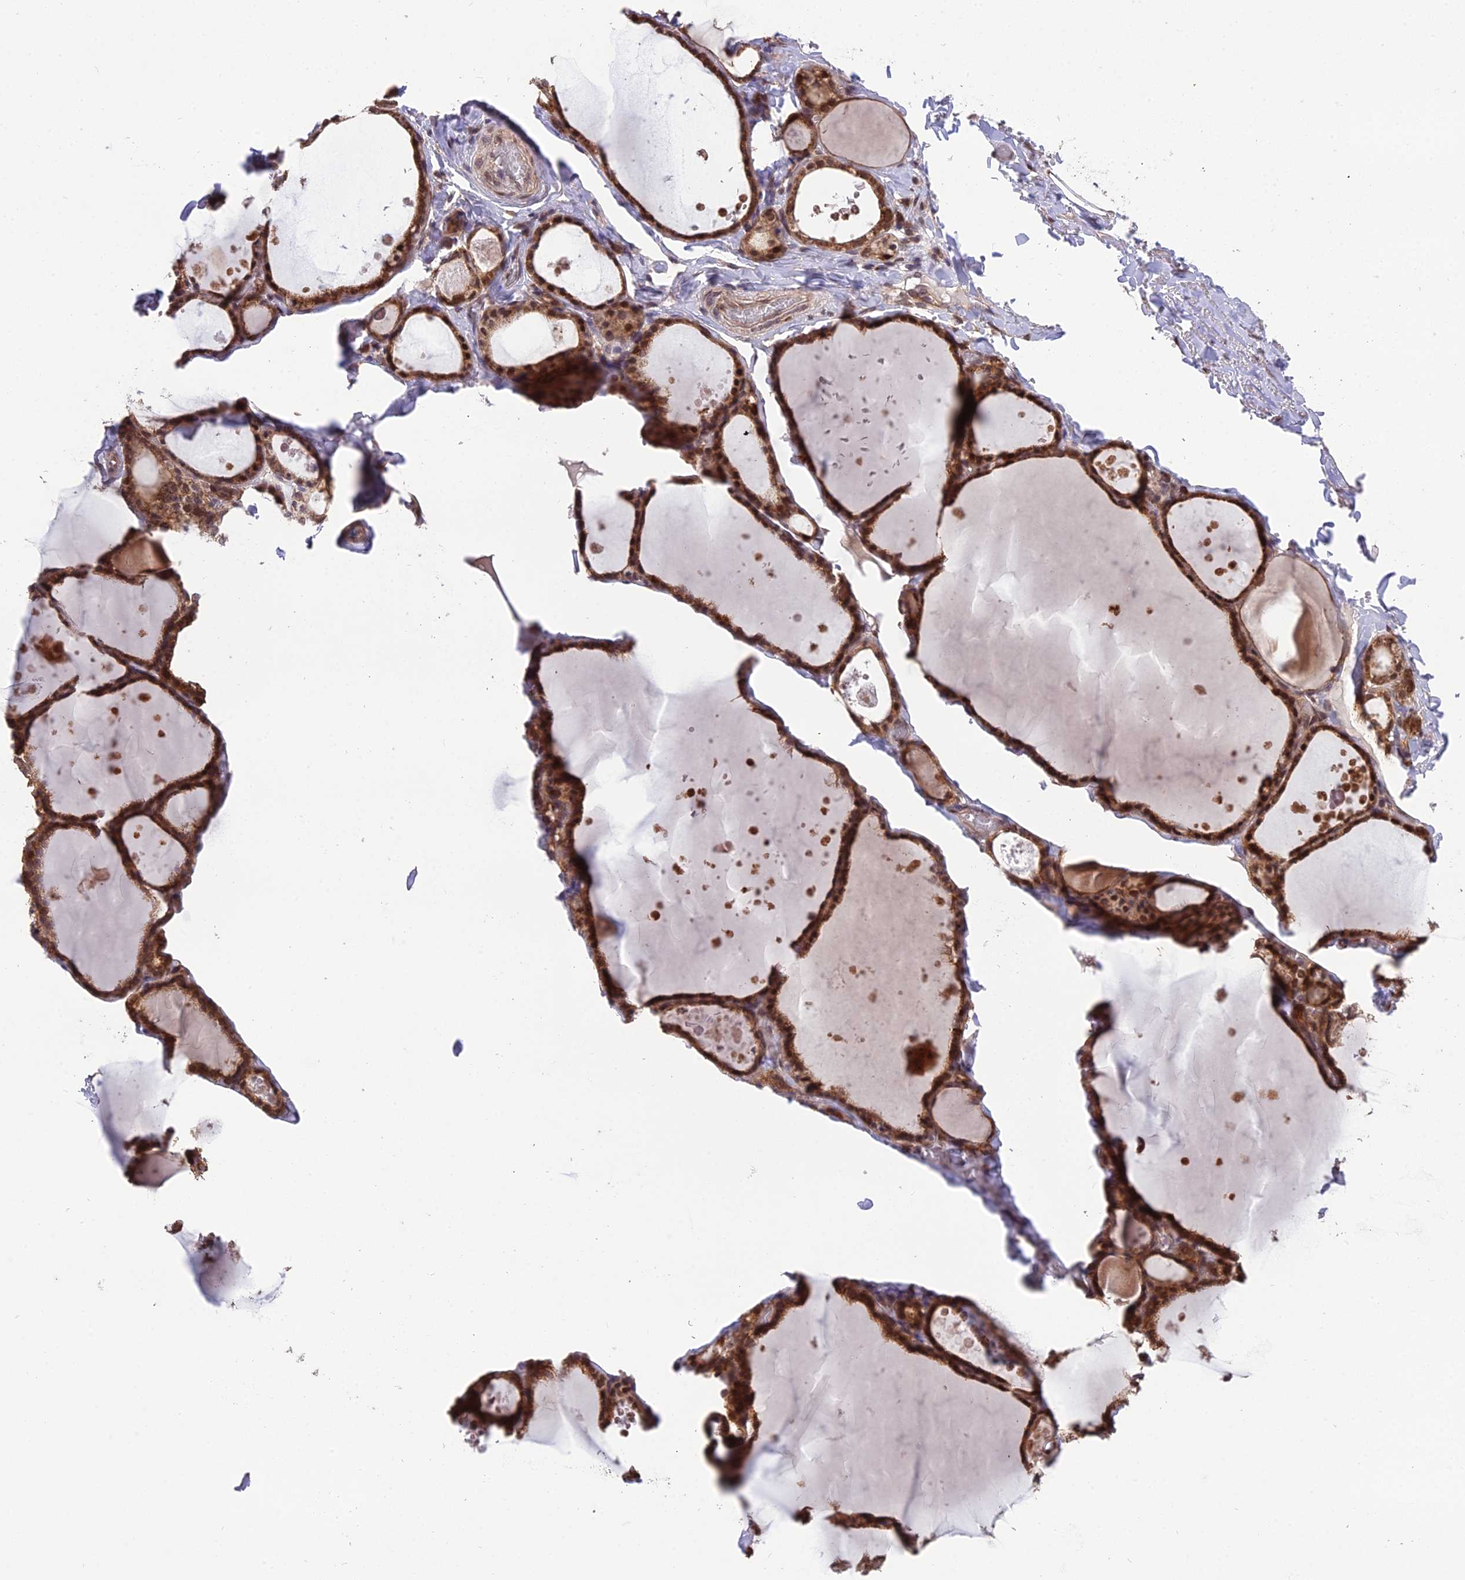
{"staining": {"intensity": "strong", "quantity": ">75%", "location": "cytoplasmic/membranous,nuclear"}, "tissue": "thyroid gland", "cell_type": "Glandular cells", "image_type": "normal", "snomed": [{"axis": "morphology", "description": "Normal tissue, NOS"}, {"axis": "topography", "description": "Thyroid gland"}], "caption": "Protein analysis of normal thyroid gland demonstrates strong cytoplasmic/membranous,nuclear expression in about >75% of glandular cells. The protein of interest is shown in brown color, while the nuclei are stained blue.", "gene": "CYP2R1", "patient": {"sex": "male", "age": 56}}